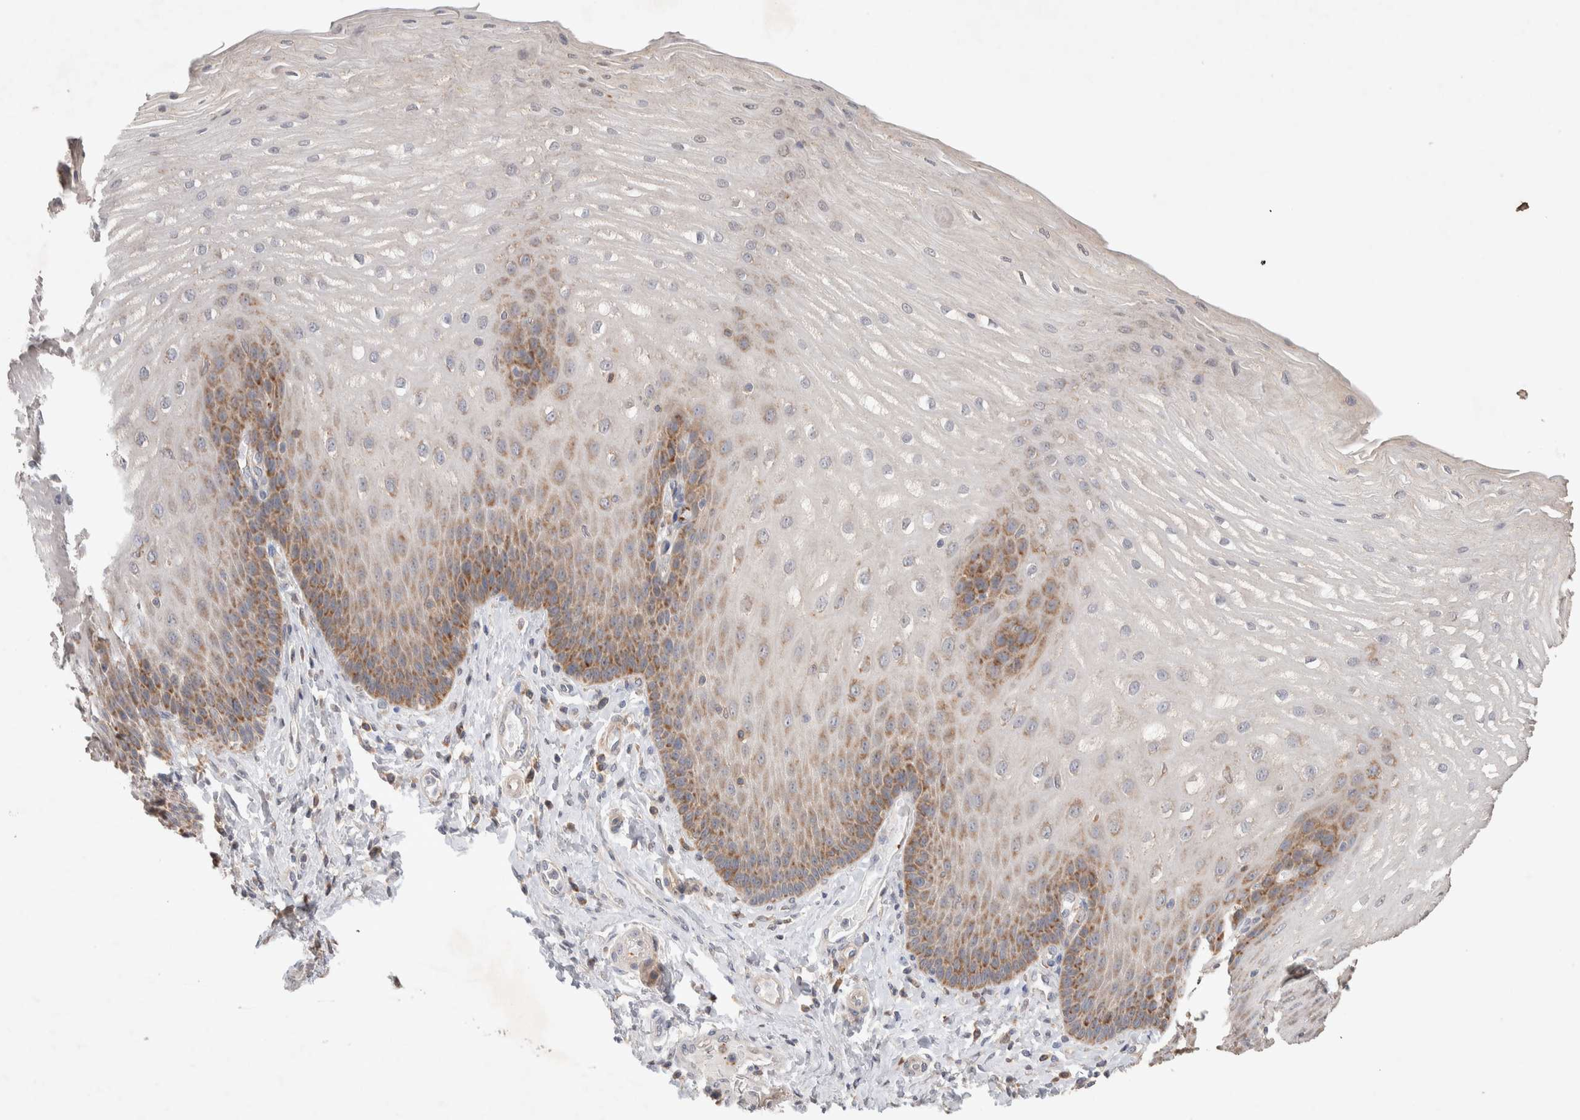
{"staining": {"intensity": "moderate", "quantity": "25%-75%", "location": "cytoplasmic/membranous"}, "tissue": "esophagus", "cell_type": "Squamous epithelial cells", "image_type": "normal", "snomed": [{"axis": "morphology", "description": "Normal tissue, NOS"}, {"axis": "topography", "description": "Esophagus"}], "caption": "The histopathology image displays a brown stain indicating the presence of a protein in the cytoplasmic/membranous of squamous epithelial cells in esophagus. The staining is performed using DAB brown chromogen to label protein expression. The nuclei are counter-stained blue using hematoxylin.", "gene": "DEPTOR", "patient": {"sex": "male", "age": 54}}